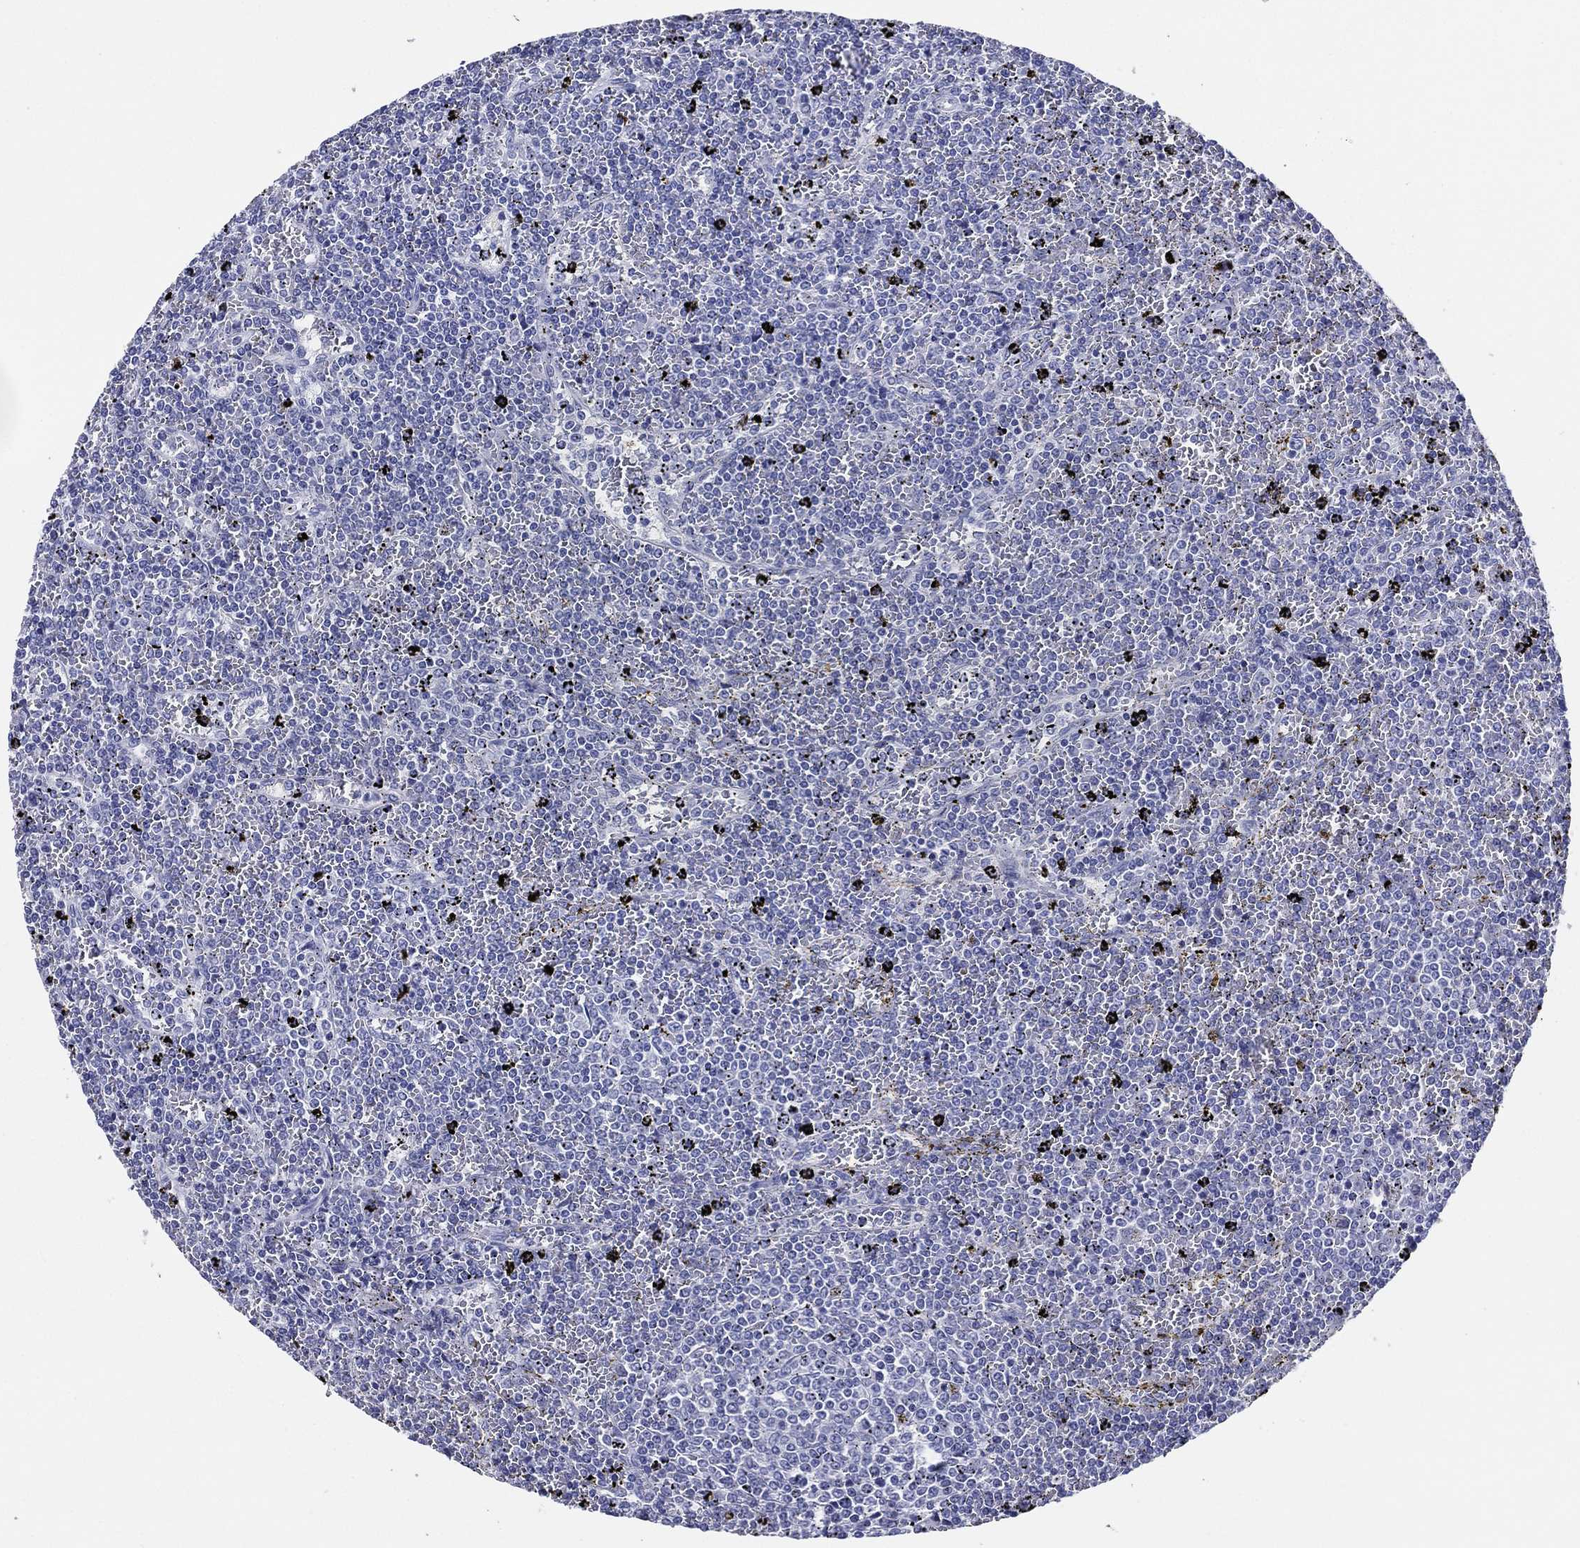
{"staining": {"intensity": "negative", "quantity": "none", "location": "none"}, "tissue": "lymphoma", "cell_type": "Tumor cells", "image_type": "cancer", "snomed": [{"axis": "morphology", "description": "Malignant lymphoma, non-Hodgkin's type, Low grade"}, {"axis": "topography", "description": "Spleen"}], "caption": "DAB immunohistochemical staining of lymphoma shows no significant staining in tumor cells.", "gene": "TFAP2A", "patient": {"sex": "female", "age": 77}}